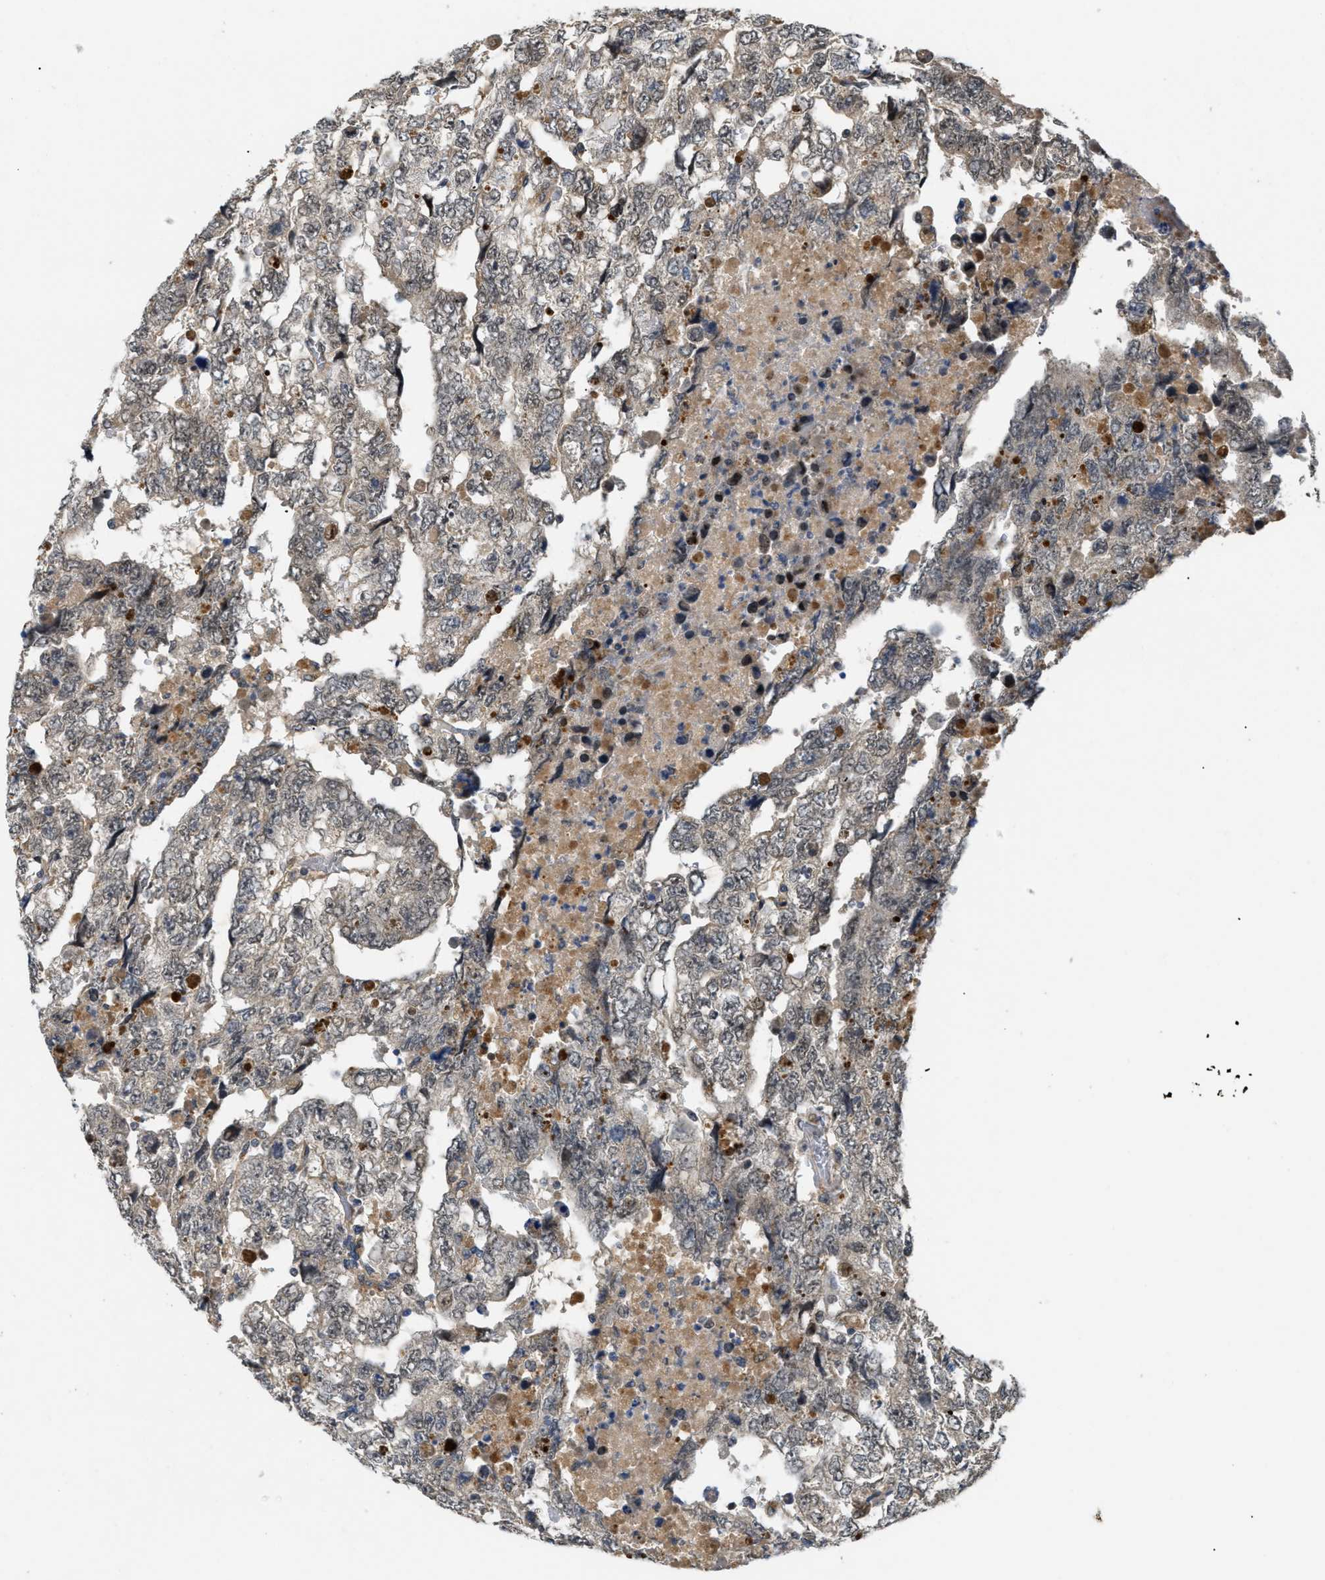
{"staining": {"intensity": "weak", "quantity": "25%-75%", "location": "nuclear"}, "tissue": "testis cancer", "cell_type": "Tumor cells", "image_type": "cancer", "snomed": [{"axis": "morphology", "description": "Carcinoma, Embryonal, NOS"}, {"axis": "topography", "description": "Testis"}], "caption": "IHC (DAB (3,3'-diaminobenzidine)) staining of human embryonal carcinoma (testis) reveals weak nuclear protein positivity in approximately 25%-75% of tumor cells.", "gene": "PDGFB", "patient": {"sex": "male", "age": 36}}